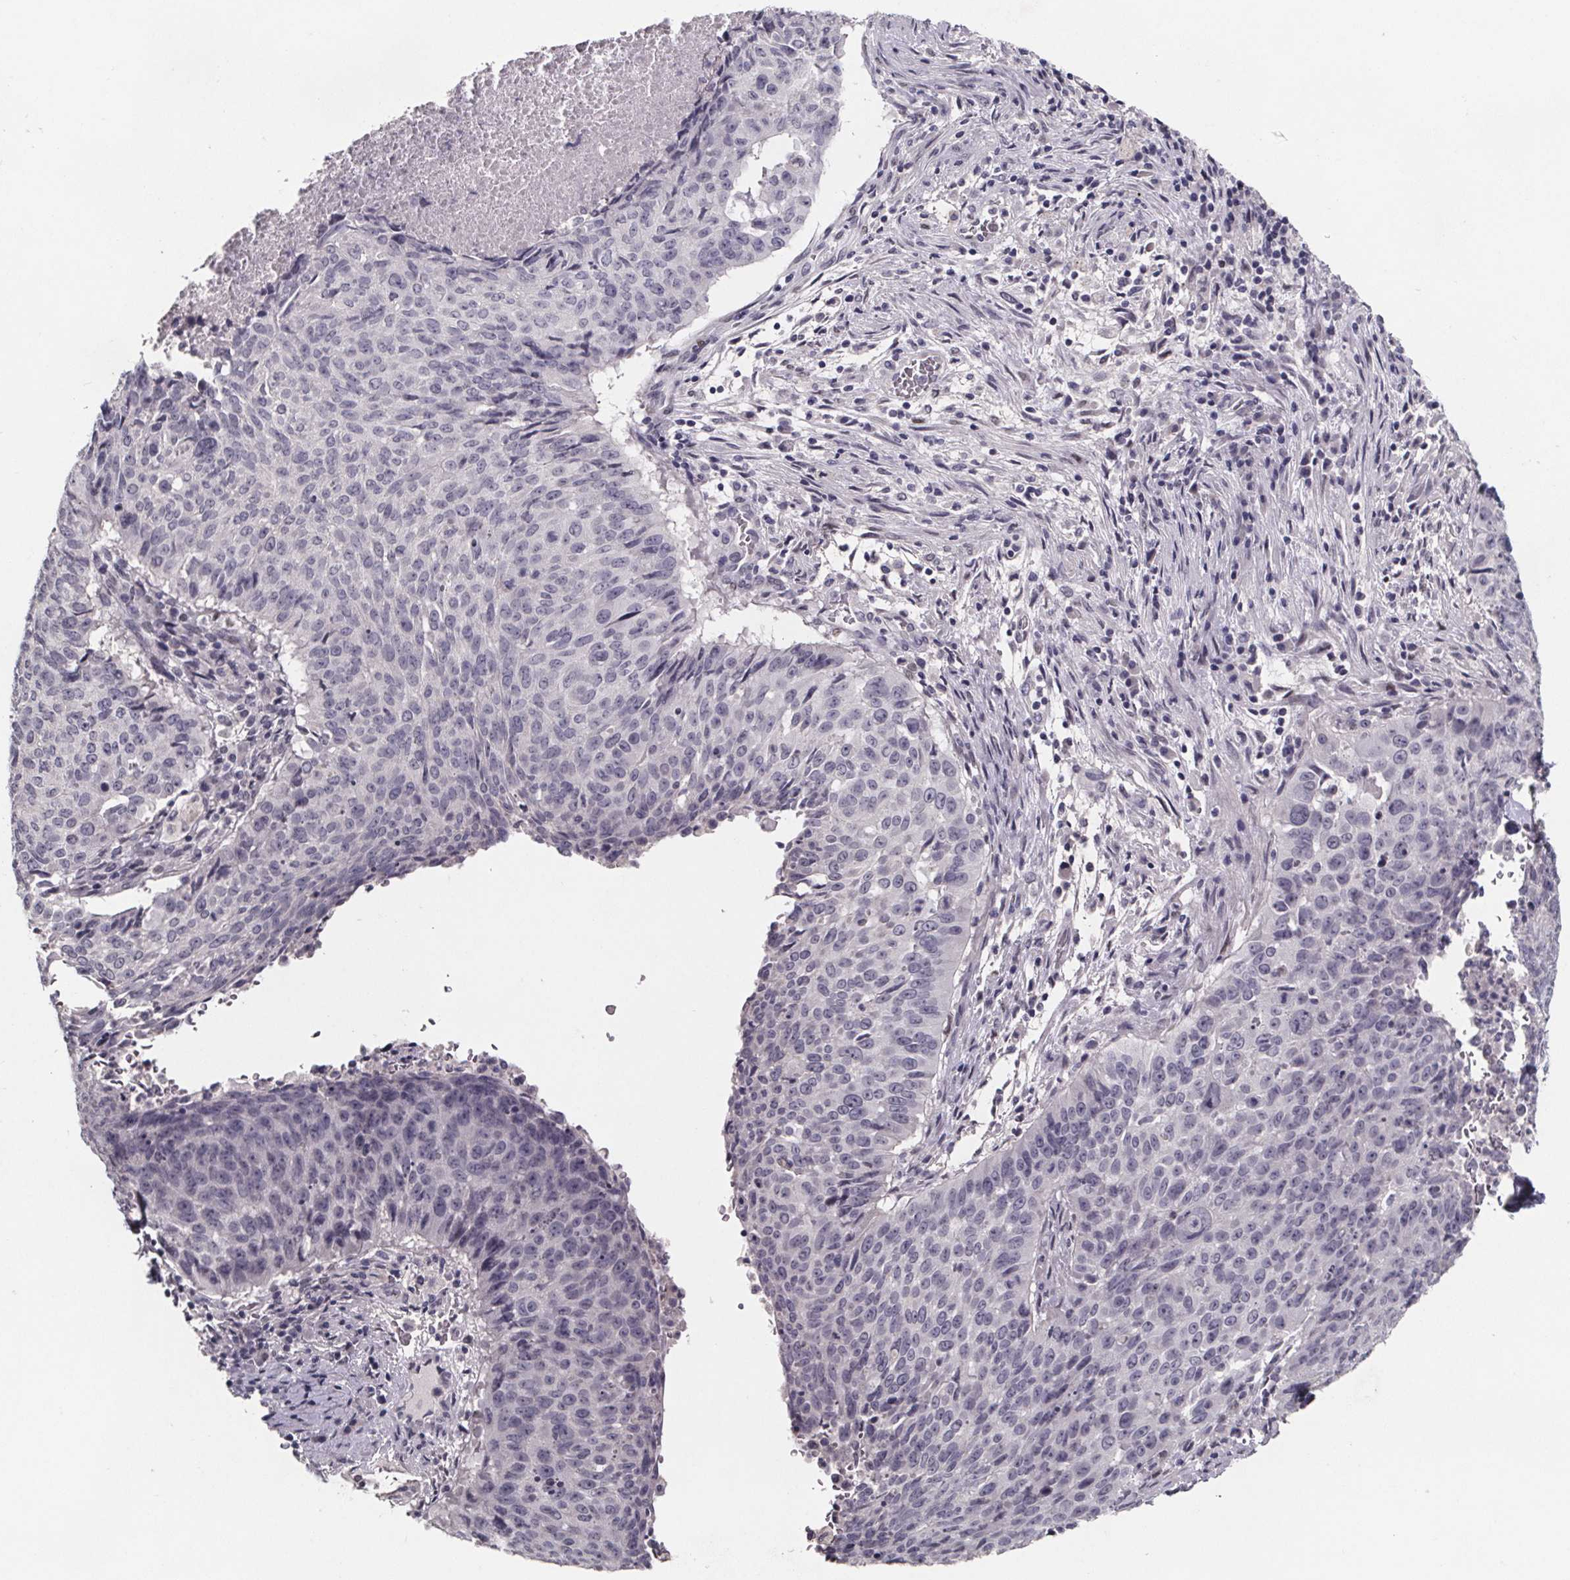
{"staining": {"intensity": "negative", "quantity": "none", "location": "none"}, "tissue": "lung cancer", "cell_type": "Tumor cells", "image_type": "cancer", "snomed": [{"axis": "morphology", "description": "Normal tissue, NOS"}, {"axis": "morphology", "description": "Squamous cell carcinoma, NOS"}, {"axis": "topography", "description": "Bronchus"}, {"axis": "topography", "description": "Lung"}], "caption": "Tumor cells show no significant positivity in squamous cell carcinoma (lung).", "gene": "AR", "patient": {"sex": "male", "age": 64}}